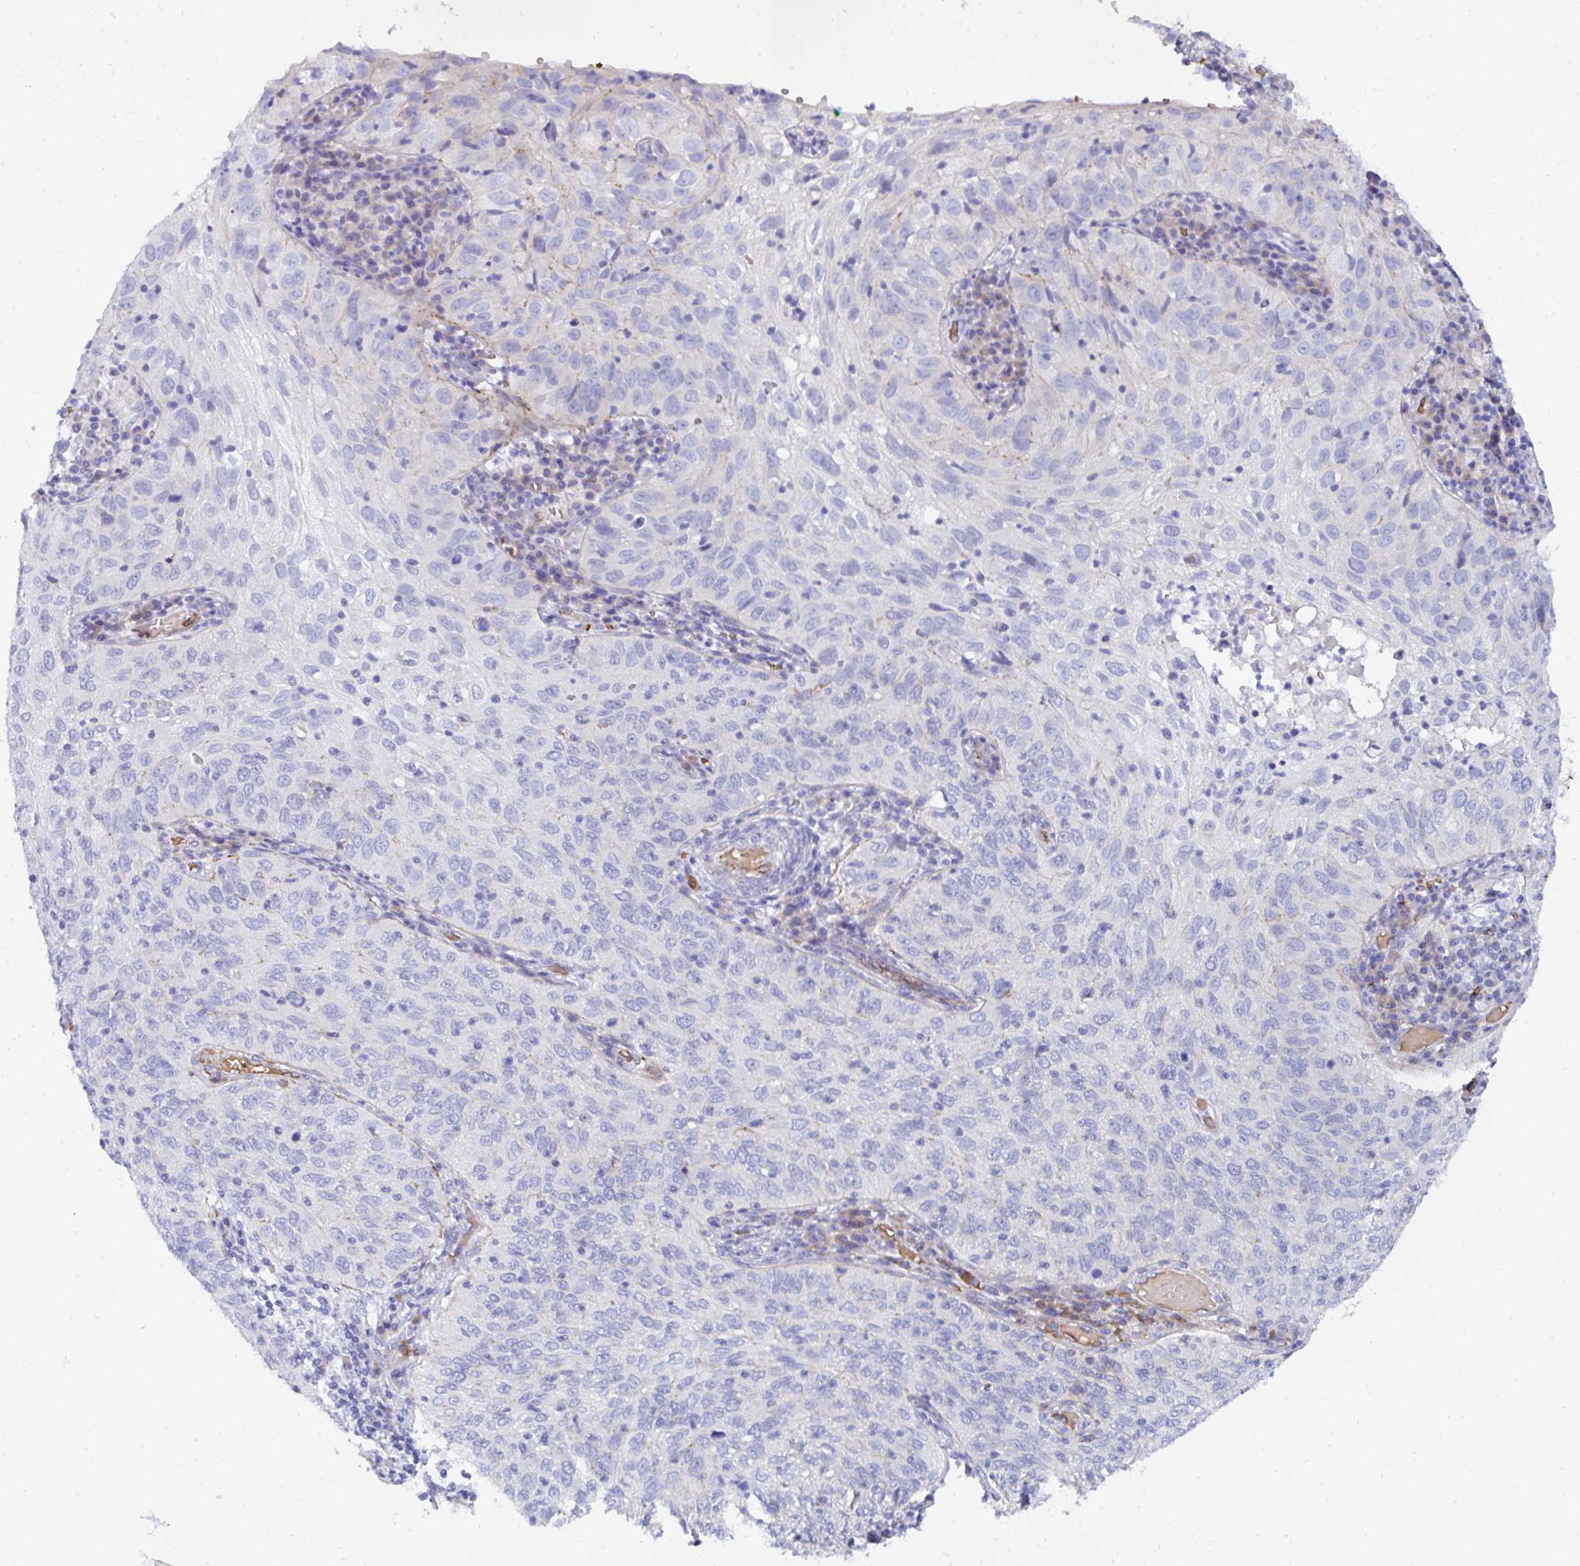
{"staining": {"intensity": "negative", "quantity": "none", "location": "none"}, "tissue": "cervical cancer", "cell_type": "Tumor cells", "image_type": "cancer", "snomed": [{"axis": "morphology", "description": "Squamous cell carcinoma, NOS"}, {"axis": "topography", "description": "Cervix"}], "caption": "Human cervical cancer stained for a protein using IHC displays no positivity in tumor cells.", "gene": "MROH2B", "patient": {"sex": "female", "age": 52}}